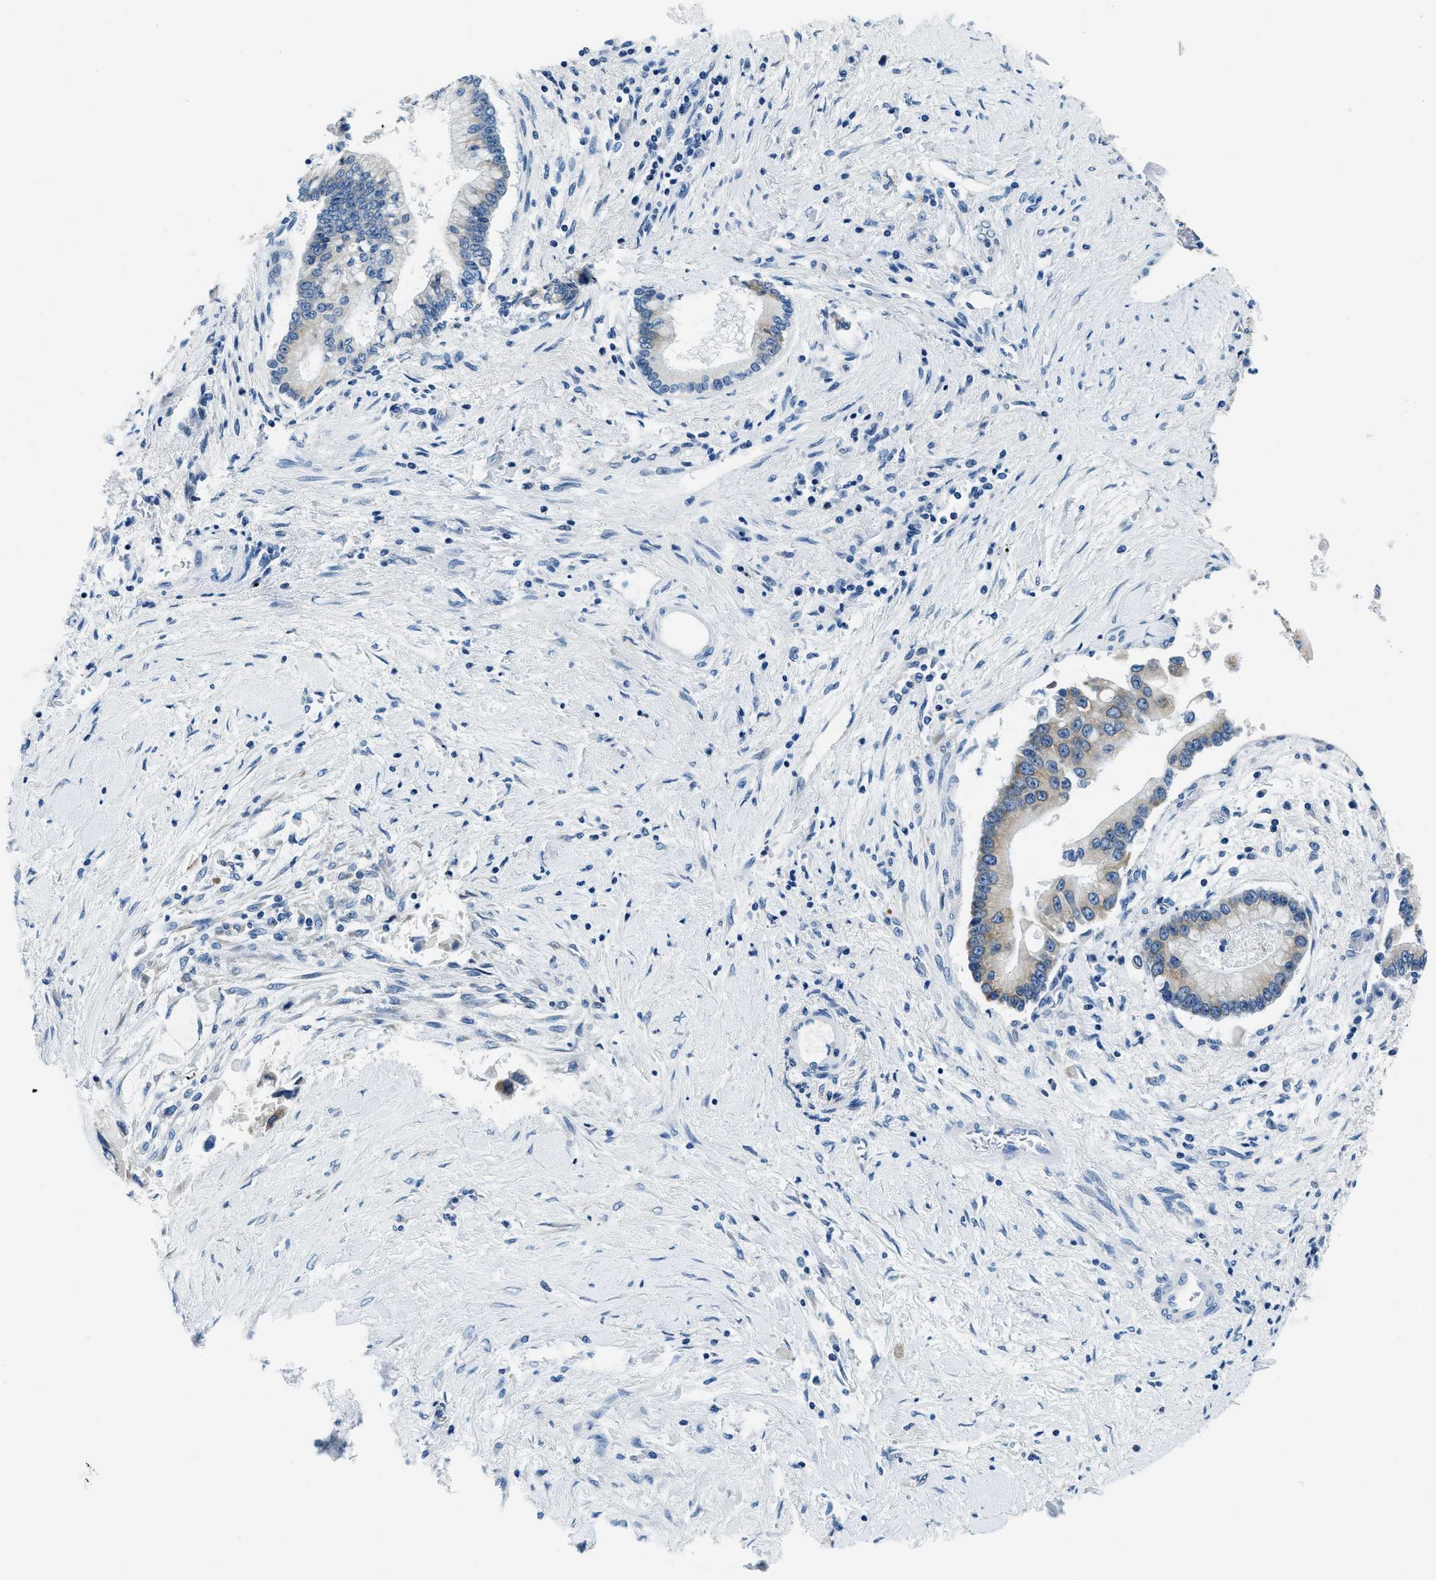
{"staining": {"intensity": "weak", "quantity": "25%-75%", "location": "cytoplasmic/membranous"}, "tissue": "liver cancer", "cell_type": "Tumor cells", "image_type": "cancer", "snomed": [{"axis": "morphology", "description": "Cholangiocarcinoma"}, {"axis": "topography", "description": "Liver"}], "caption": "This image reveals IHC staining of human cholangiocarcinoma (liver), with low weak cytoplasmic/membranous expression in approximately 25%-75% of tumor cells.", "gene": "UBAC2", "patient": {"sex": "male", "age": 50}}